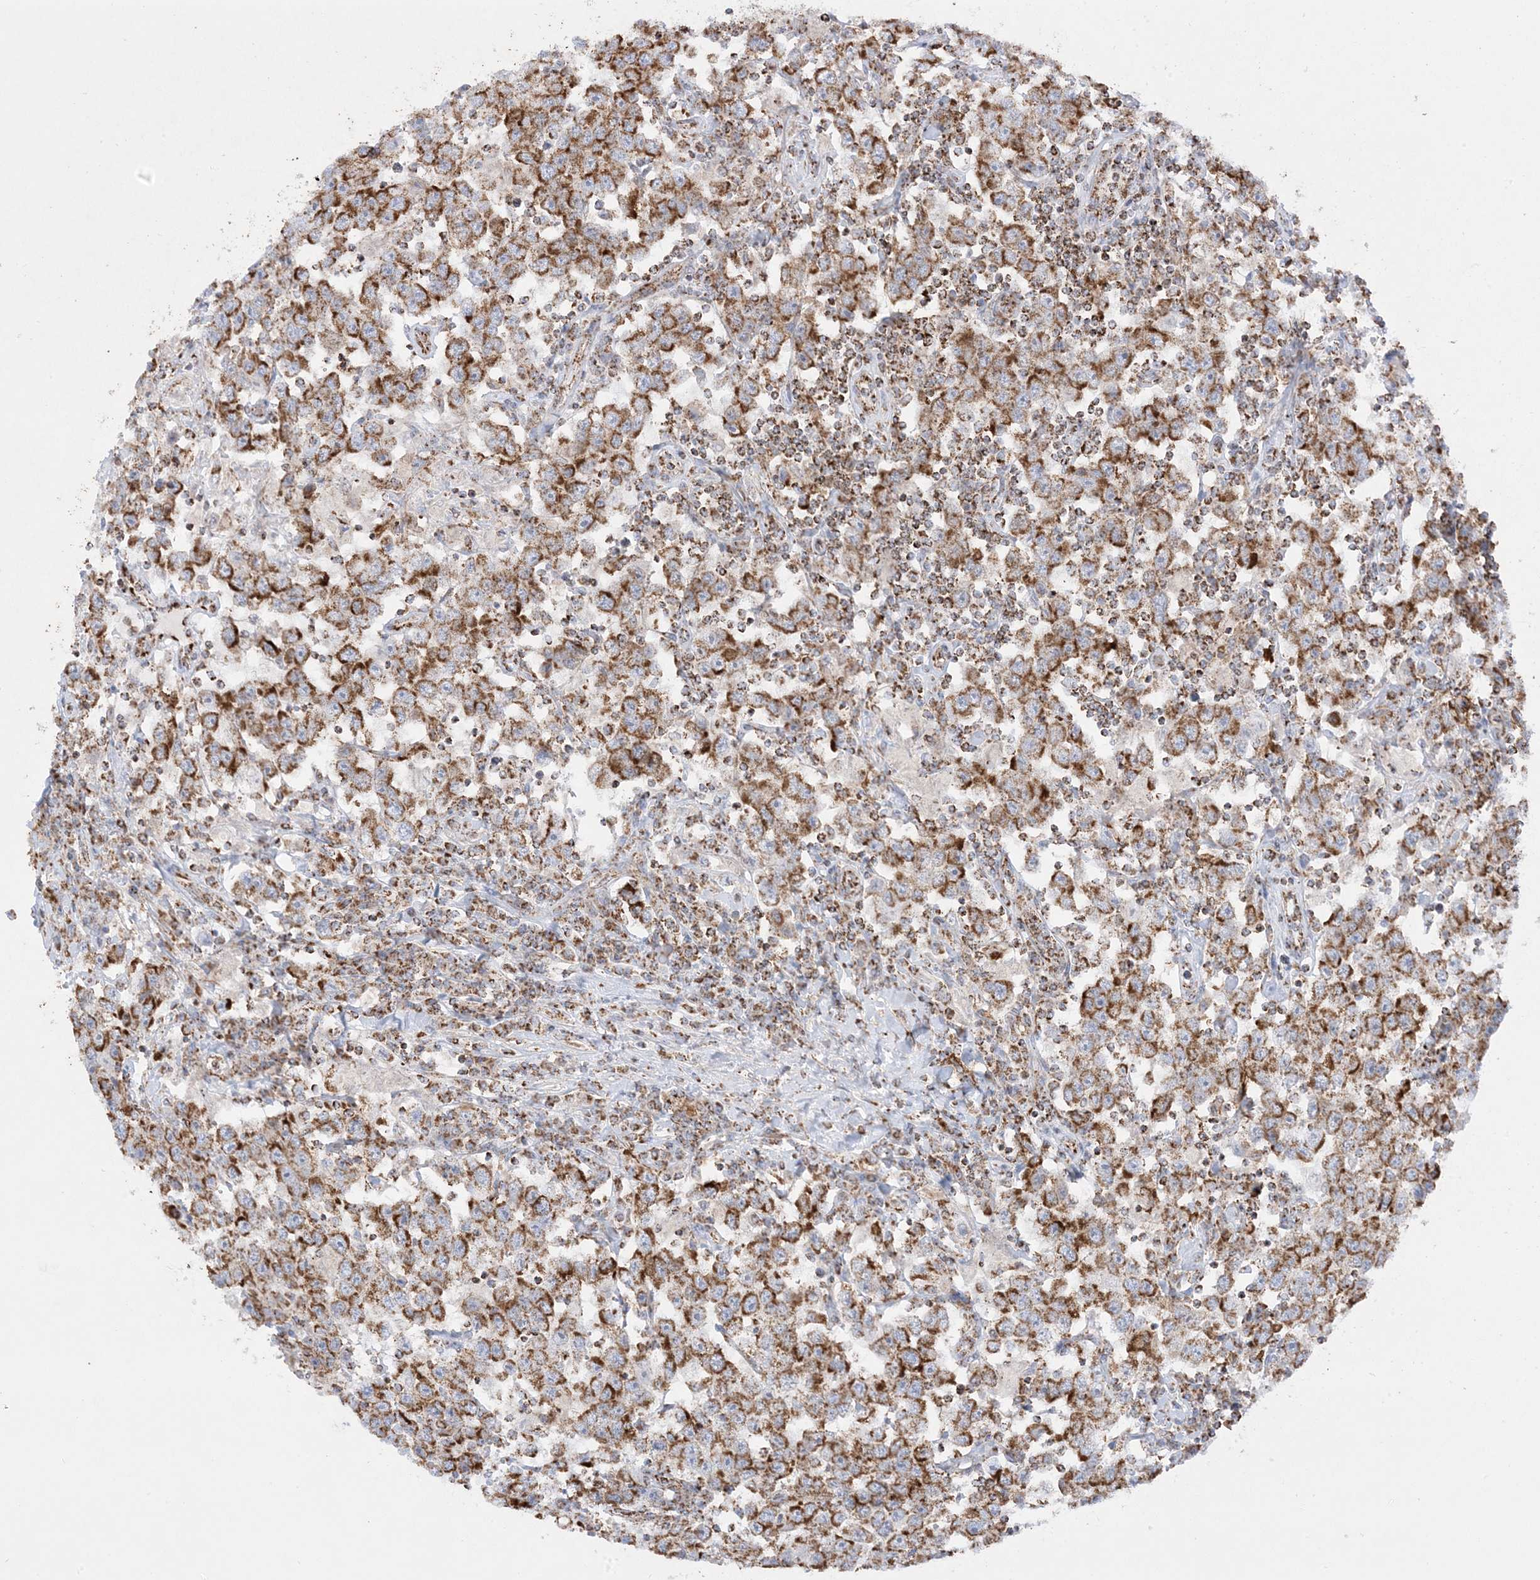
{"staining": {"intensity": "moderate", "quantity": ">75%", "location": "cytoplasmic/membranous"}, "tissue": "testis cancer", "cell_type": "Tumor cells", "image_type": "cancer", "snomed": [{"axis": "morphology", "description": "Seminoma, NOS"}, {"axis": "topography", "description": "Testis"}], "caption": "Tumor cells exhibit moderate cytoplasmic/membranous positivity in approximately >75% of cells in testis cancer.", "gene": "MRPS36", "patient": {"sex": "male", "age": 41}}